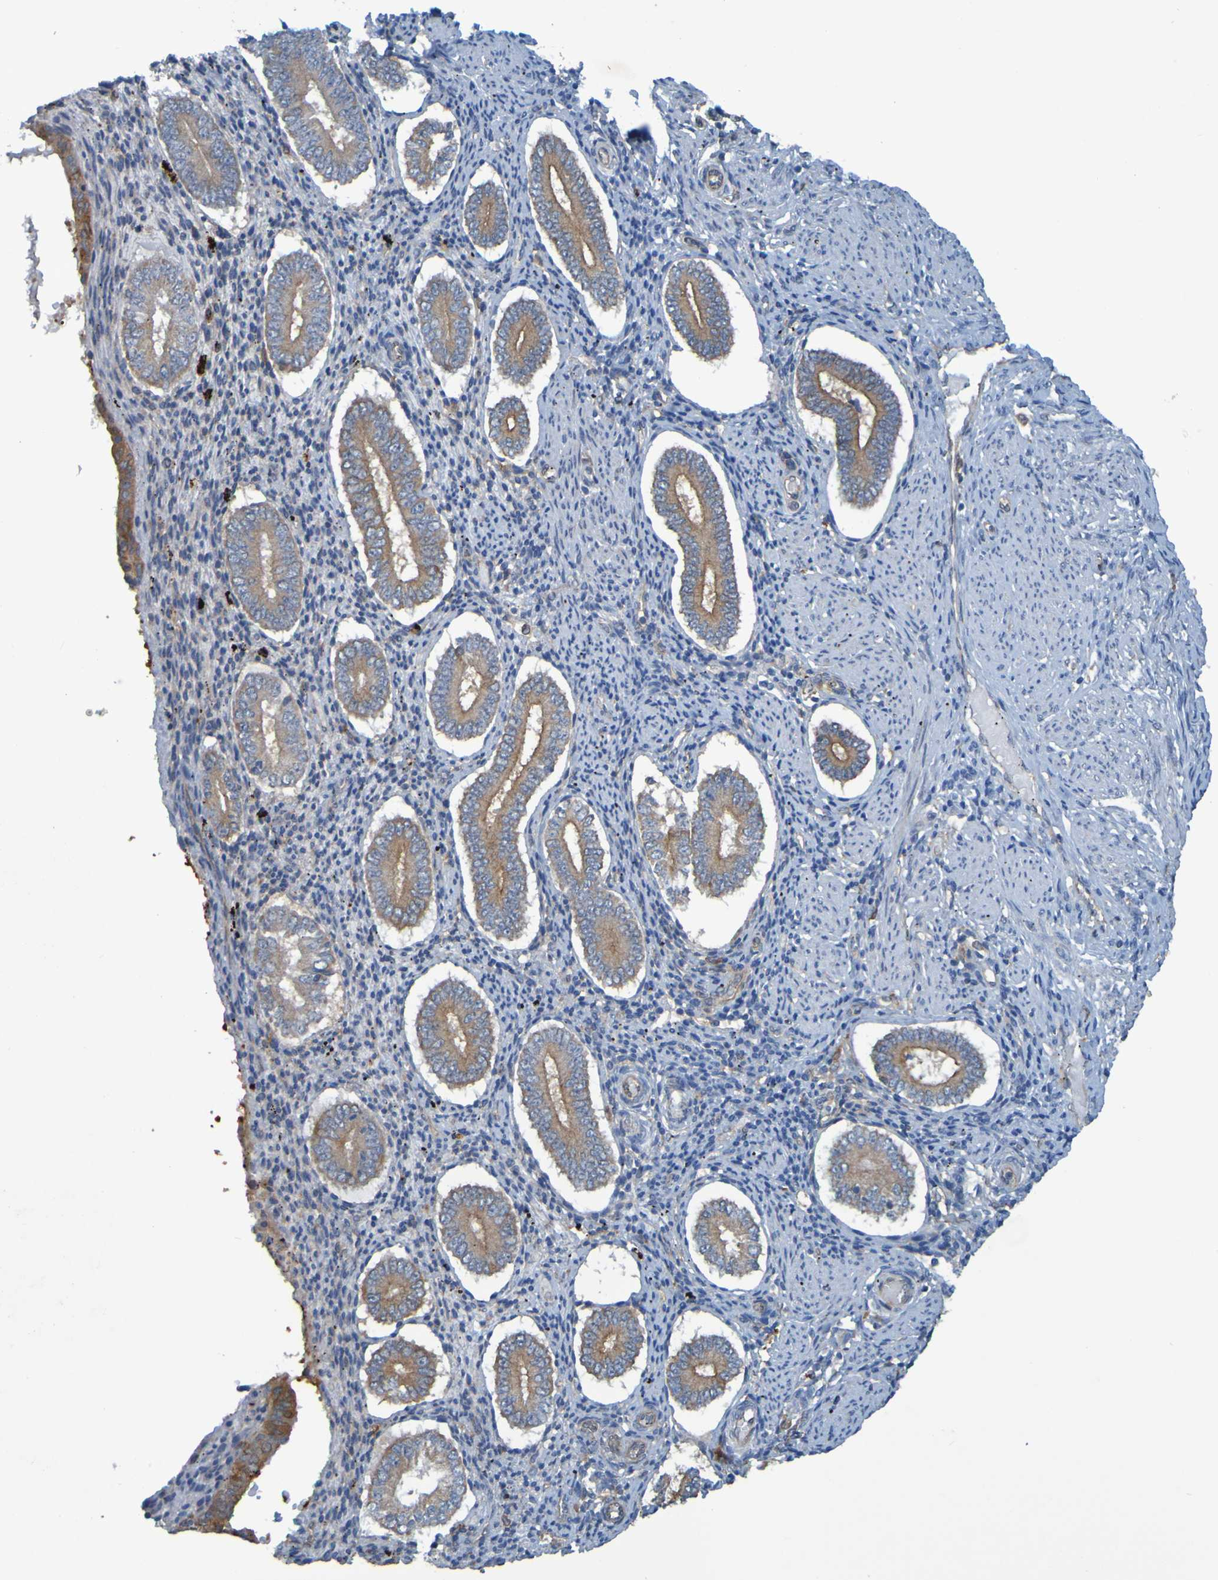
{"staining": {"intensity": "negative", "quantity": "none", "location": "none"}, "tissue": "endometrium", "cell_type": "Cells in endometrial stroma", "image_type": "normal", "snomed": [{"axis": "morphology", "description": "Normal tissue, NOS"}, {"axis": "topography", "description": "Endometrium"}], "caption": "The immunohistochemistry (IHC) histopathology image has no significant positivity in cells in endometrial stroma of endometrium. (DAB (3,3'-diaminobenzidine) immunohistochemistry with hematoxylin counter stain).", "gene": "DNAJC4", "patient": {"sex": "female", "age": 42}}